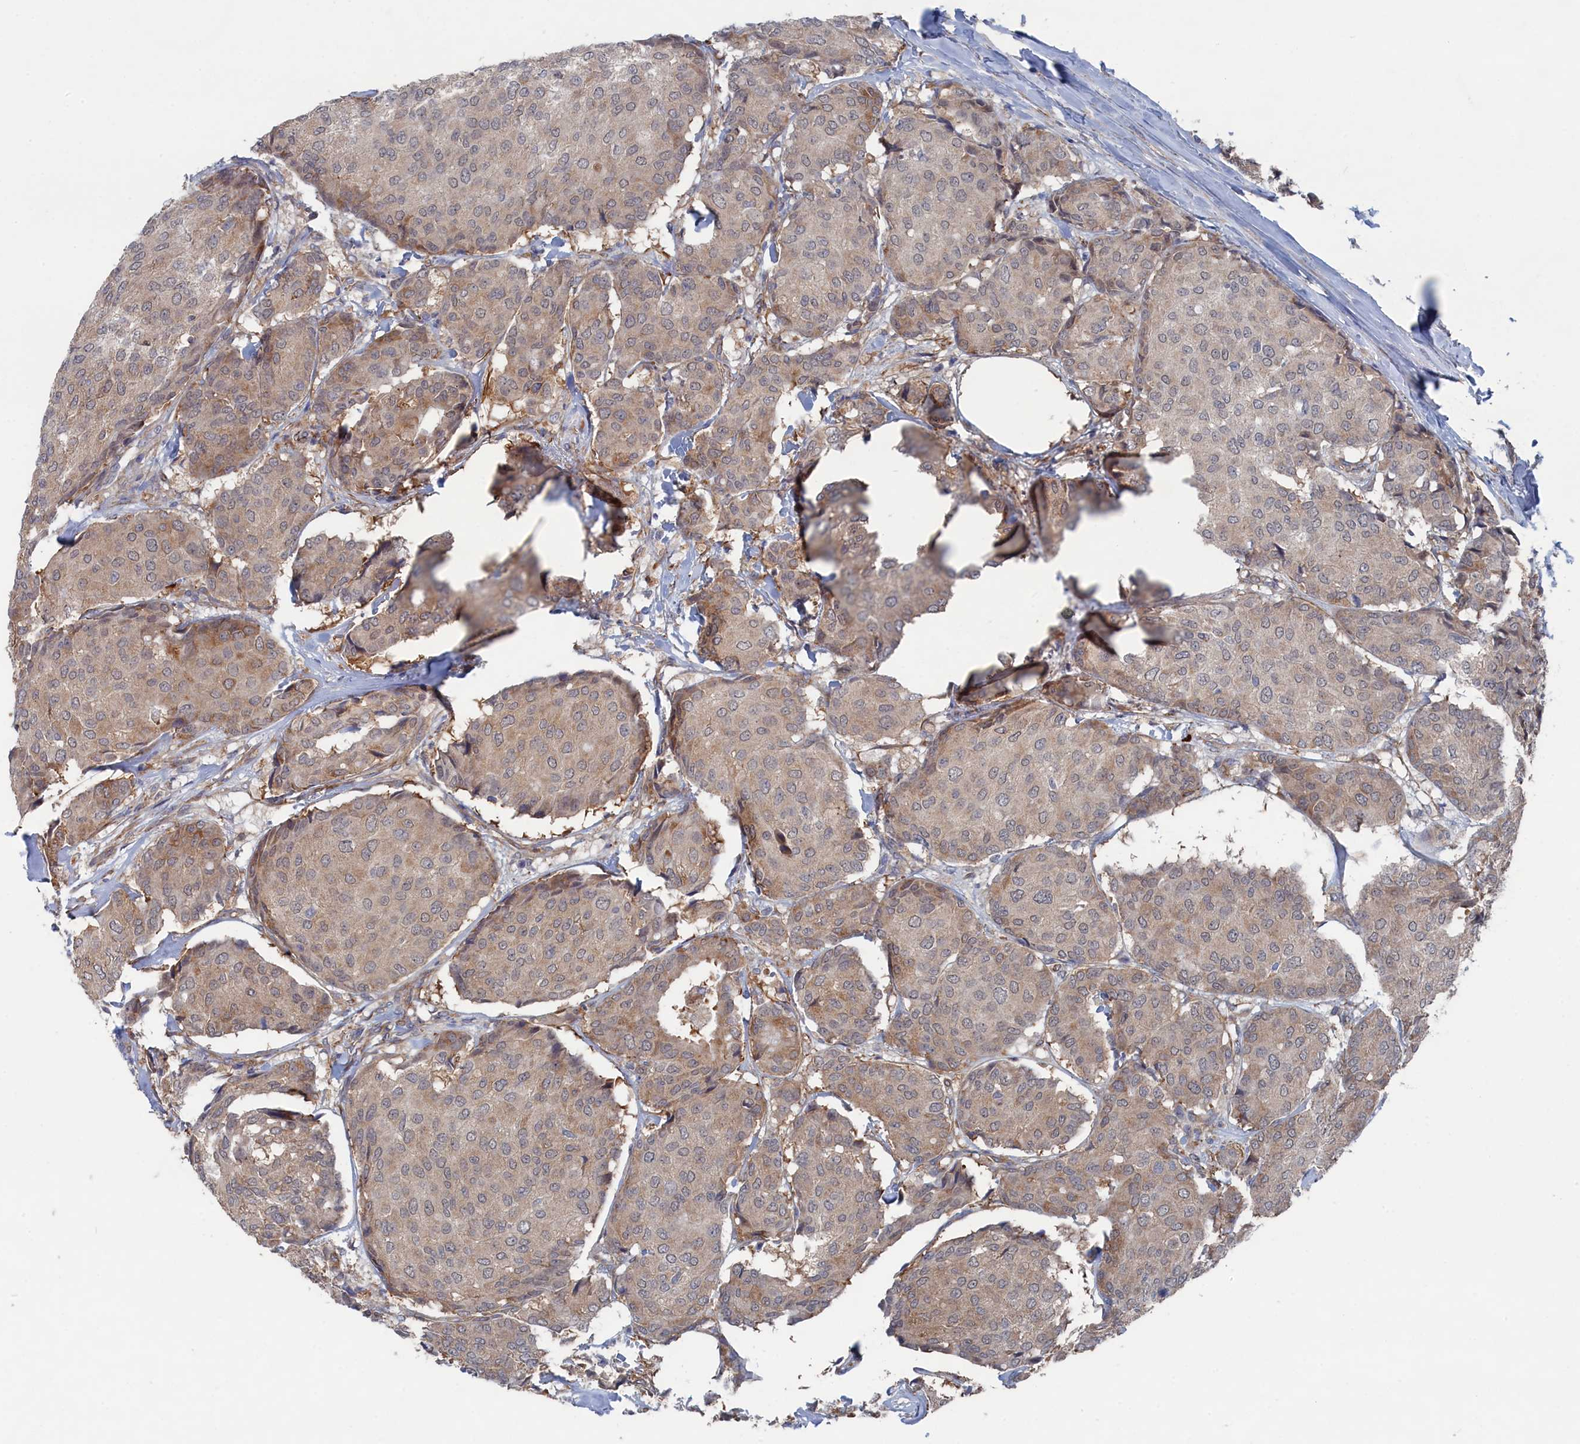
{"staining": {"intensity": "weak", "quantity": "25%-75%", "location": "cytoplasmic/membranous"}, "tissue": "breast cancer", "cell_type": "Tumor cells", "image_type": "cancer", "snomed": [{"axis": "morphology", "description": "Duct carcinoma"}, {"axis": "topography", "description": "Breast"}], "caption": "Breast infiltrating ductal carcinoma stained with immunohistochemistry shows weak cytoplasmic/membranous expression in approximately 25%-75% of tumor cells.", "gene": "FILIP1L", "patient": {"sex": "female", "age": 75}}